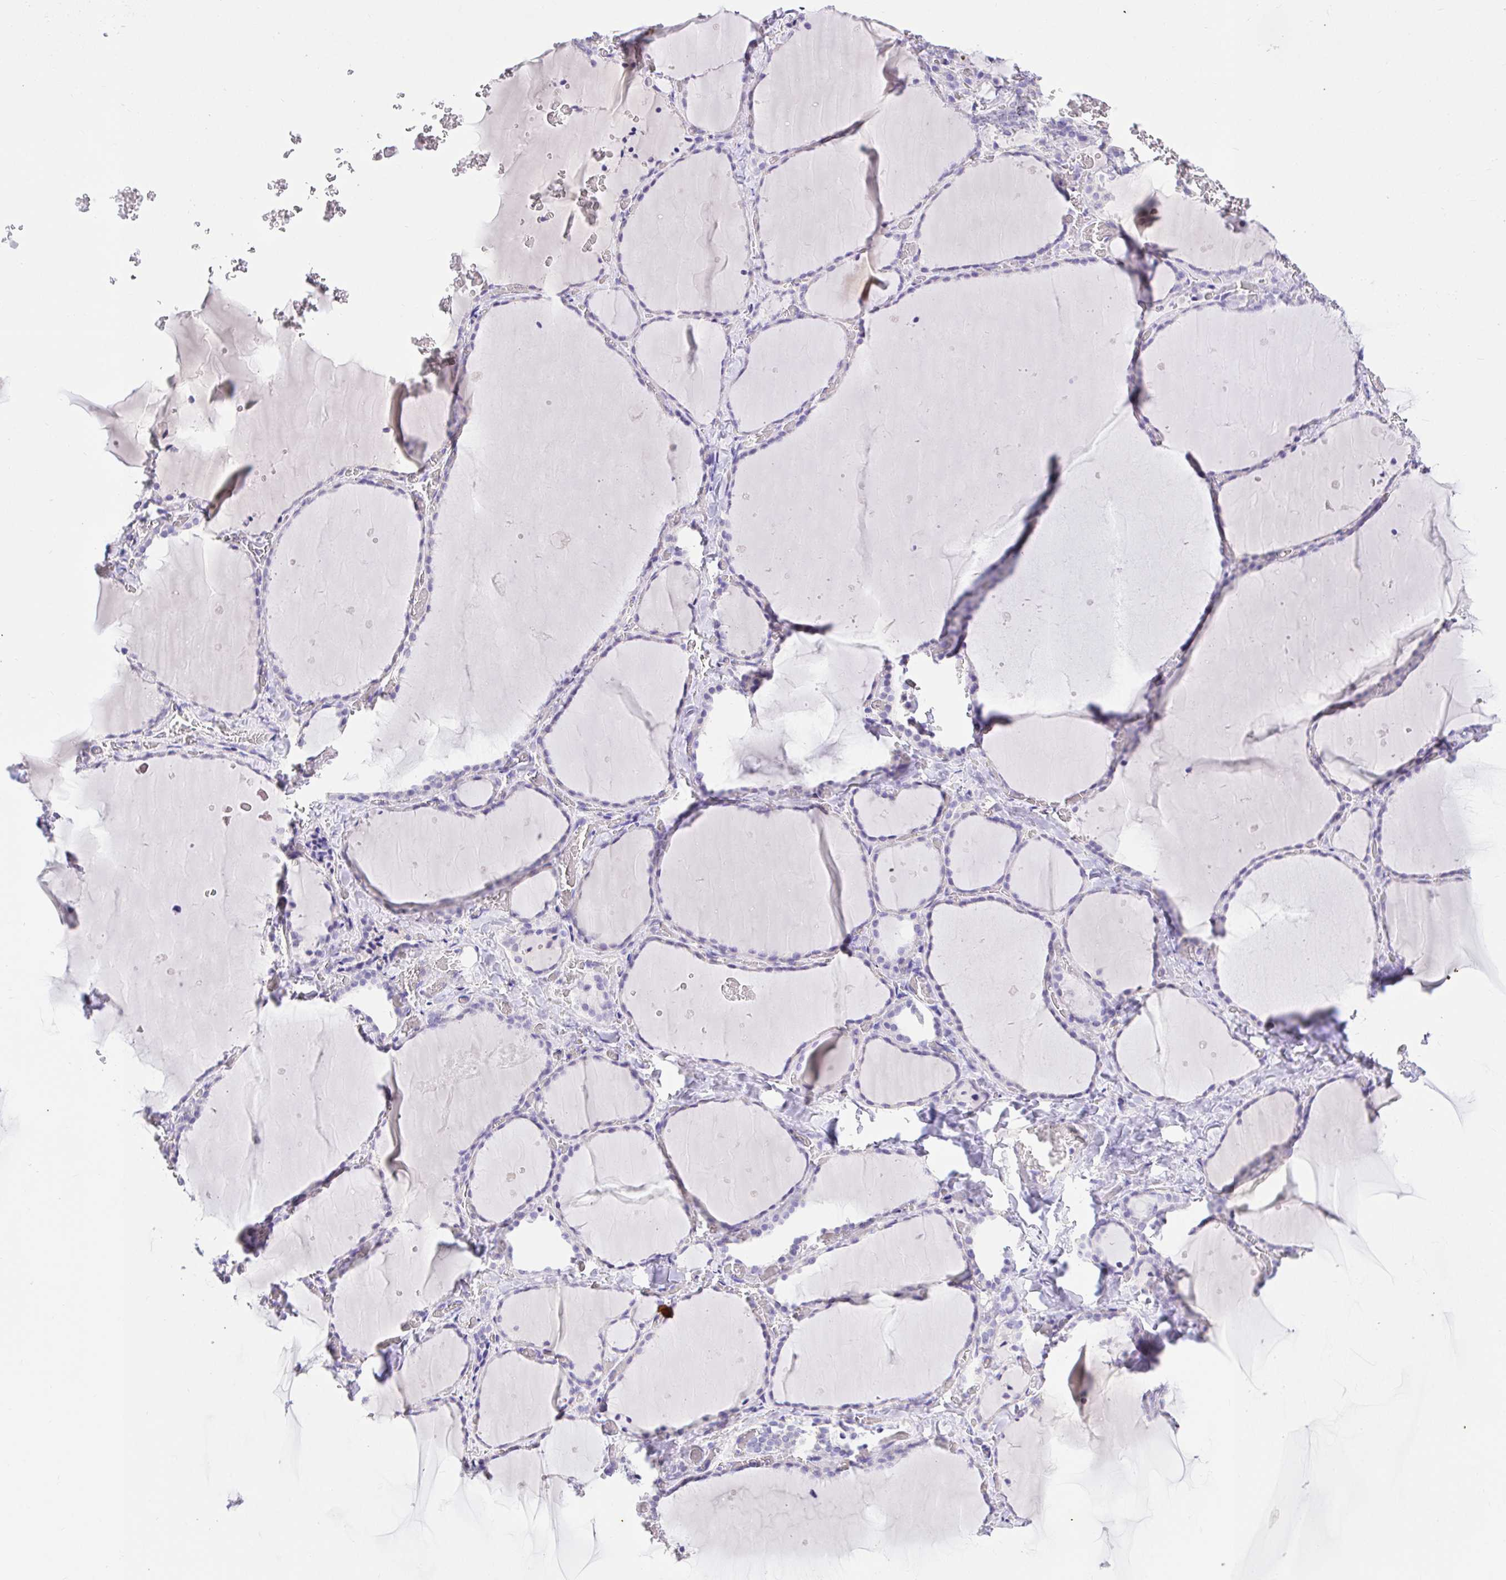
{"staining": {"intensity": "negative", "quantity": "none", "location": "none"}, "tissue": "thyroid gland", "cell_type": "Glandular cells", "image_type": "normal", "snomed": [{"axis": "morphology", "description": "Normal tissue, NOS"}, {"axis": "topography", "description": "Thyroid gland"}], "caption": "Immunohistochemical staining of normal human thyroid gland demonstrates no significant expression in glandular cells. (DAB immunohistochemistry with hematoxylin counter stain).", "gene": "CDO1", "patient": {"sex": "female", "age": 36}}